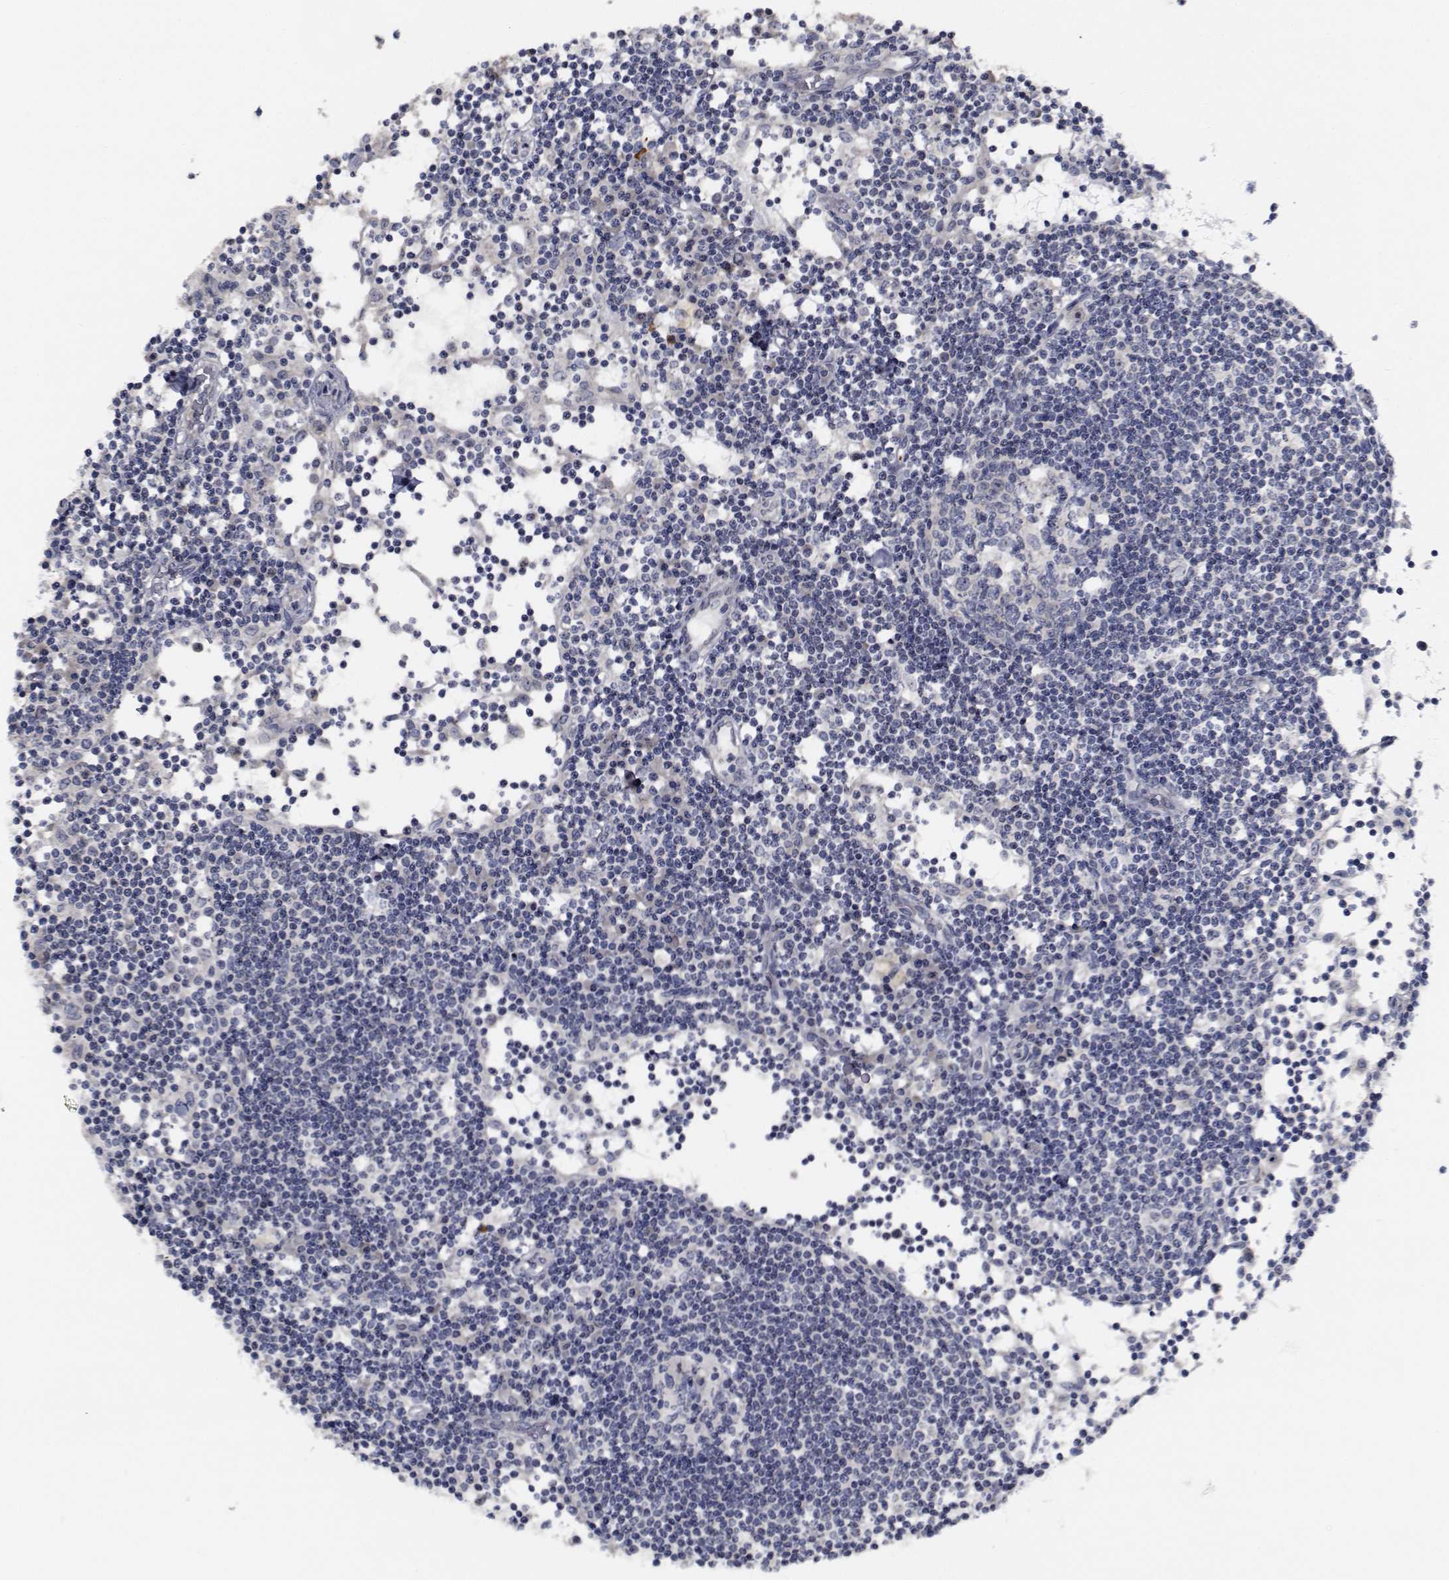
{"staining": {"intensity": "moderate", "quantity": "25%-75%", "location": "nuclear"}, "tissue": "lymph node", "cell_type": "Germinal center cells", "image_type": "normal", "snomed": [{"axis": "morphology", "description": "Normal tissue, NOS"}, {"axis": "topography", "description": "Lymph node"}], "caption": "IHC of normal human lymph node exhibits medium levels of moderate nuclear positivity in approximately 25%-75% of germinal center cells. (DAB = brown stain, brightfield microscopy at high magnification).", "gene": "NVL", "patient": {"sex": "female", "age": 72}}